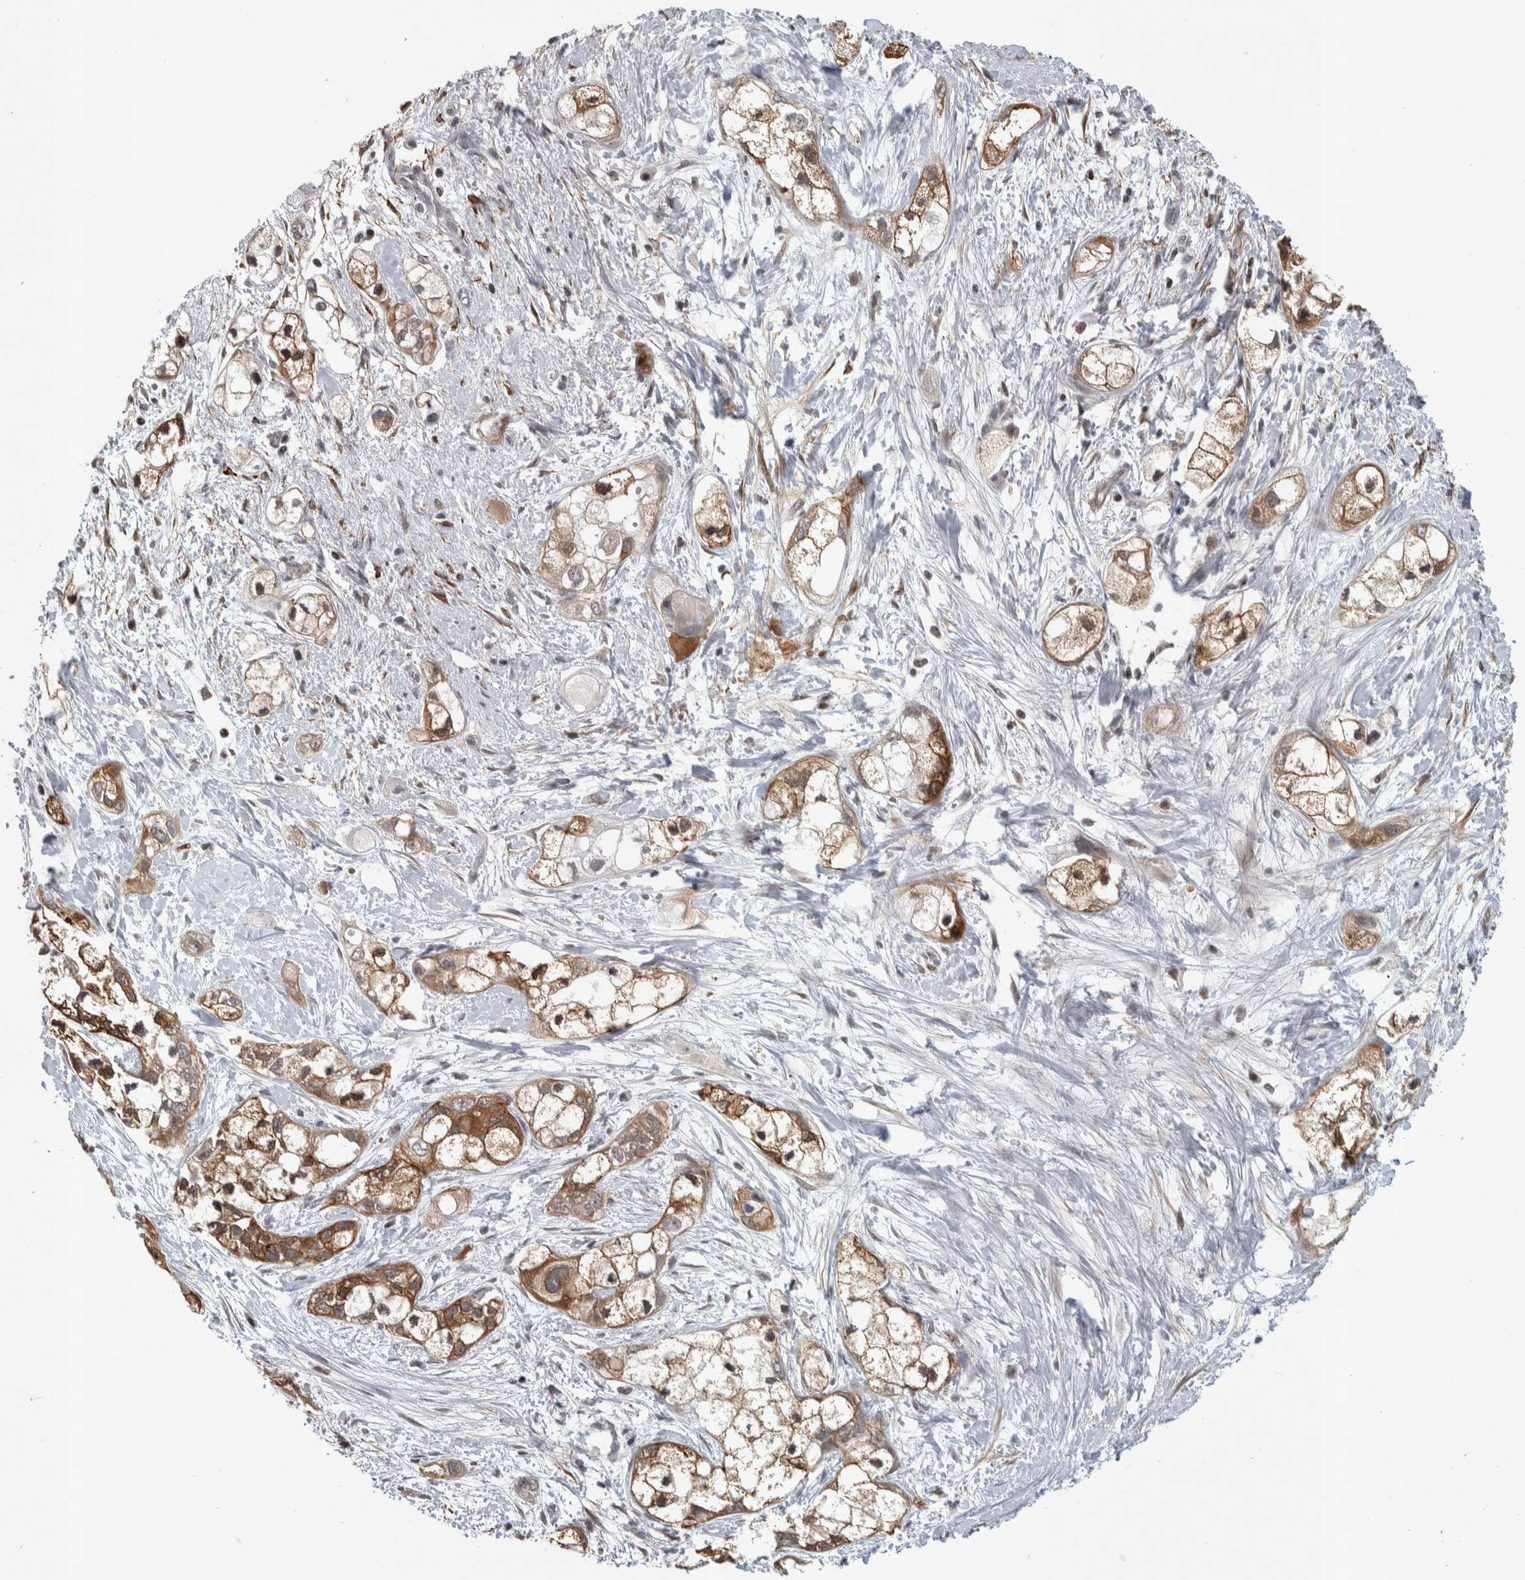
{"staining": {"intensity": "moderate", "quantity": ">75%", "location": "cytoplasmic/membranous"}, "tissue": "pancreatic cancer", "cell_type": "Tumor cells", "image_type": "cancer", "snomed": [{"axis": "morphology", "description": "Adenocarcinoma, NOS"}, {"axis": "topography", "description": "Pancreas"}], "caption": "This is an image of IHC staining of pancreatic cancer (adenocarcinoma), which shows moderate positivity in the cytoplasmic/membranous of tumor cells.", "gene": "ZSCAN21", "patient": {"sex": "male", "age": 74}}